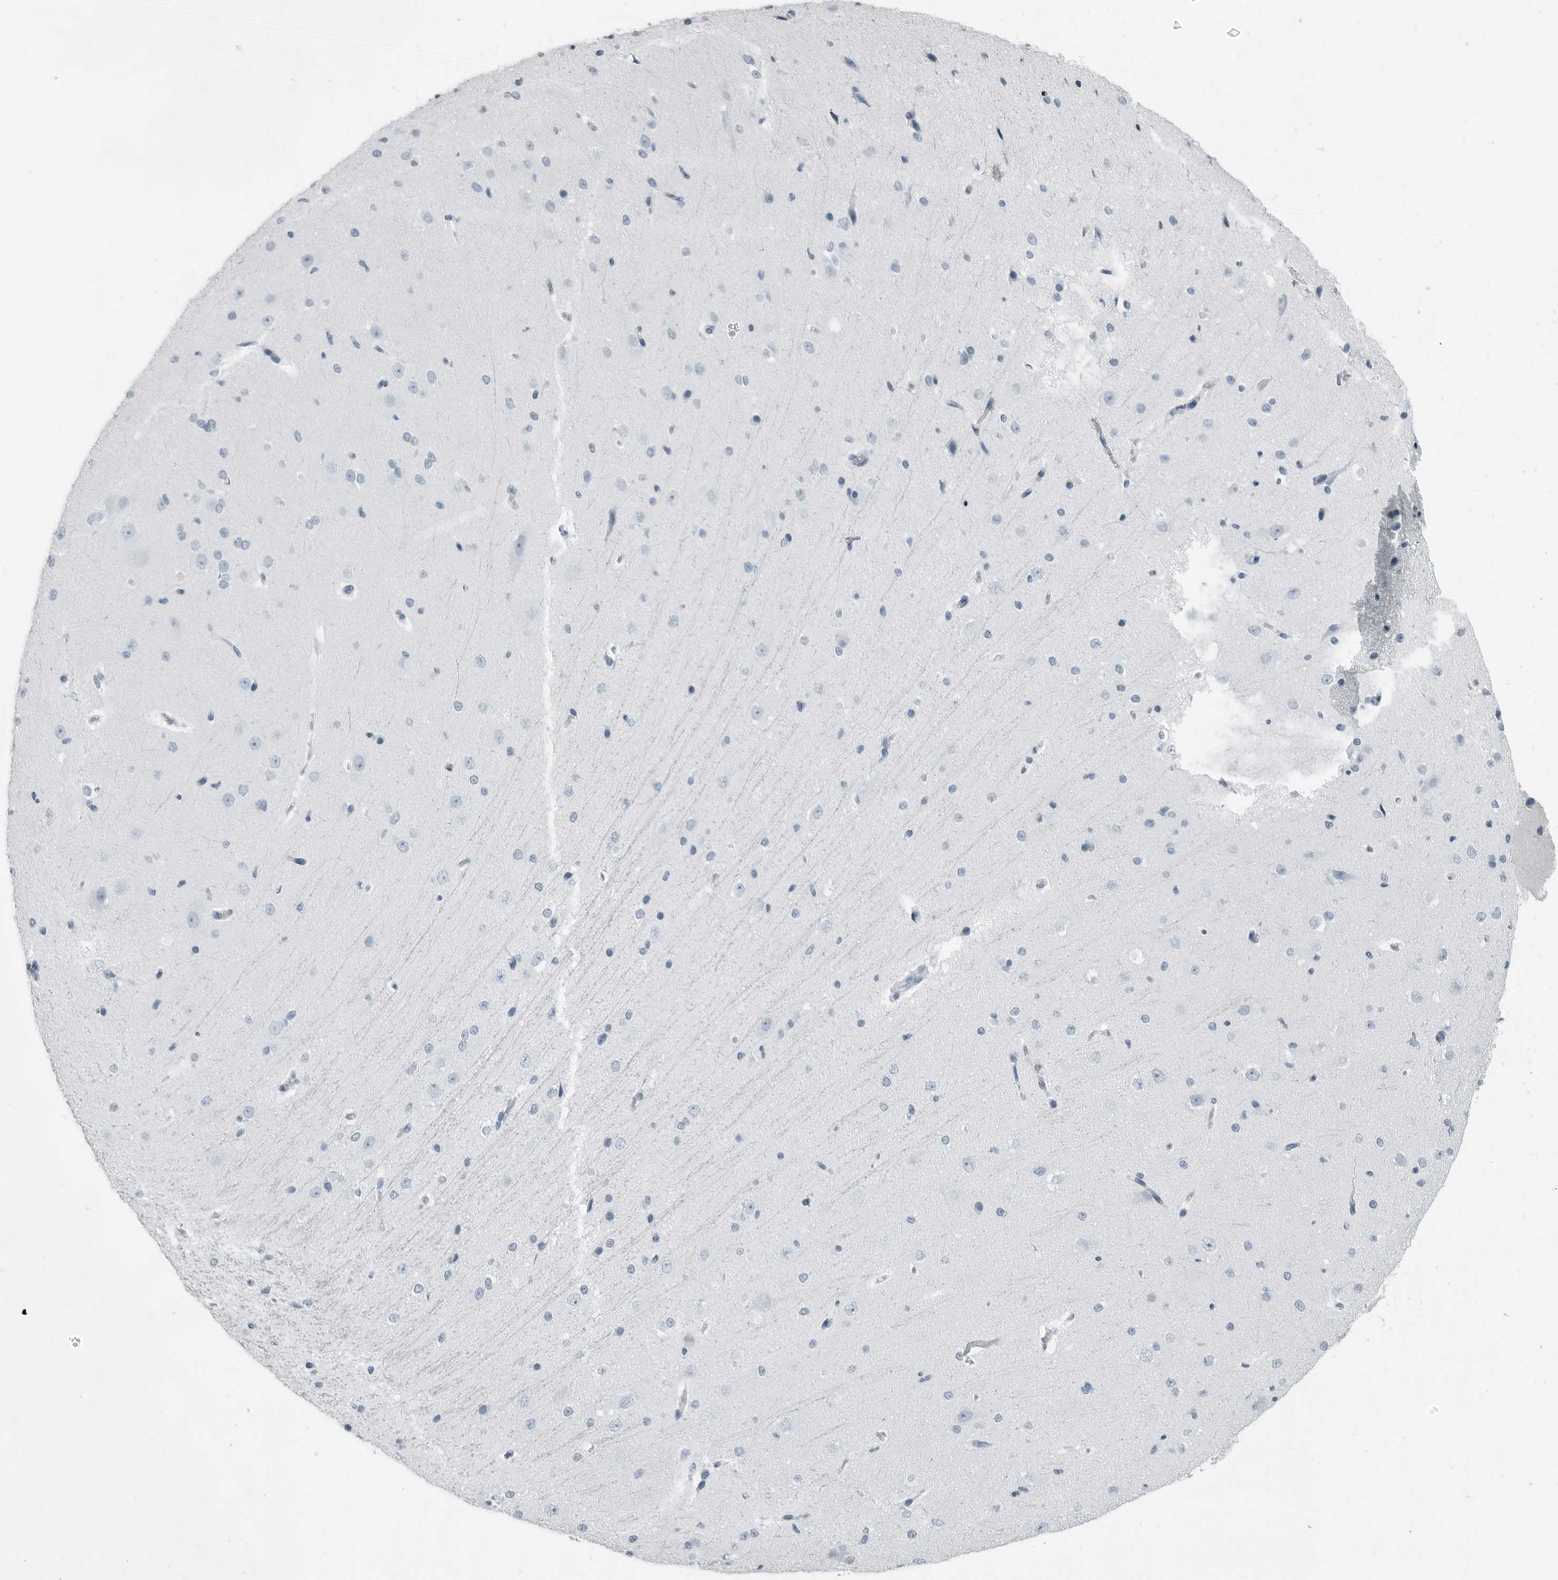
{"staining": {"intensity": "negative", "quantity": "none", "location": "none"}, "tissue": "cerebral cortex", "cell_type": "Endothelial cells", "image_type": "normal", "snomed": [{"axis": "morphology", "description": "Normal tissue, NOS"}, {"axis": "morphology", "description": "Developmental malformation"}, {"axis": "topography", "description": "Cerebral cortex"}], "caption": "This is a micrograph of IHC staining of normal cerebral cortex, which shows no expression in endothelial cells.", "gene": "FABP6", "patient": {"sex": "female", "age": 30}}